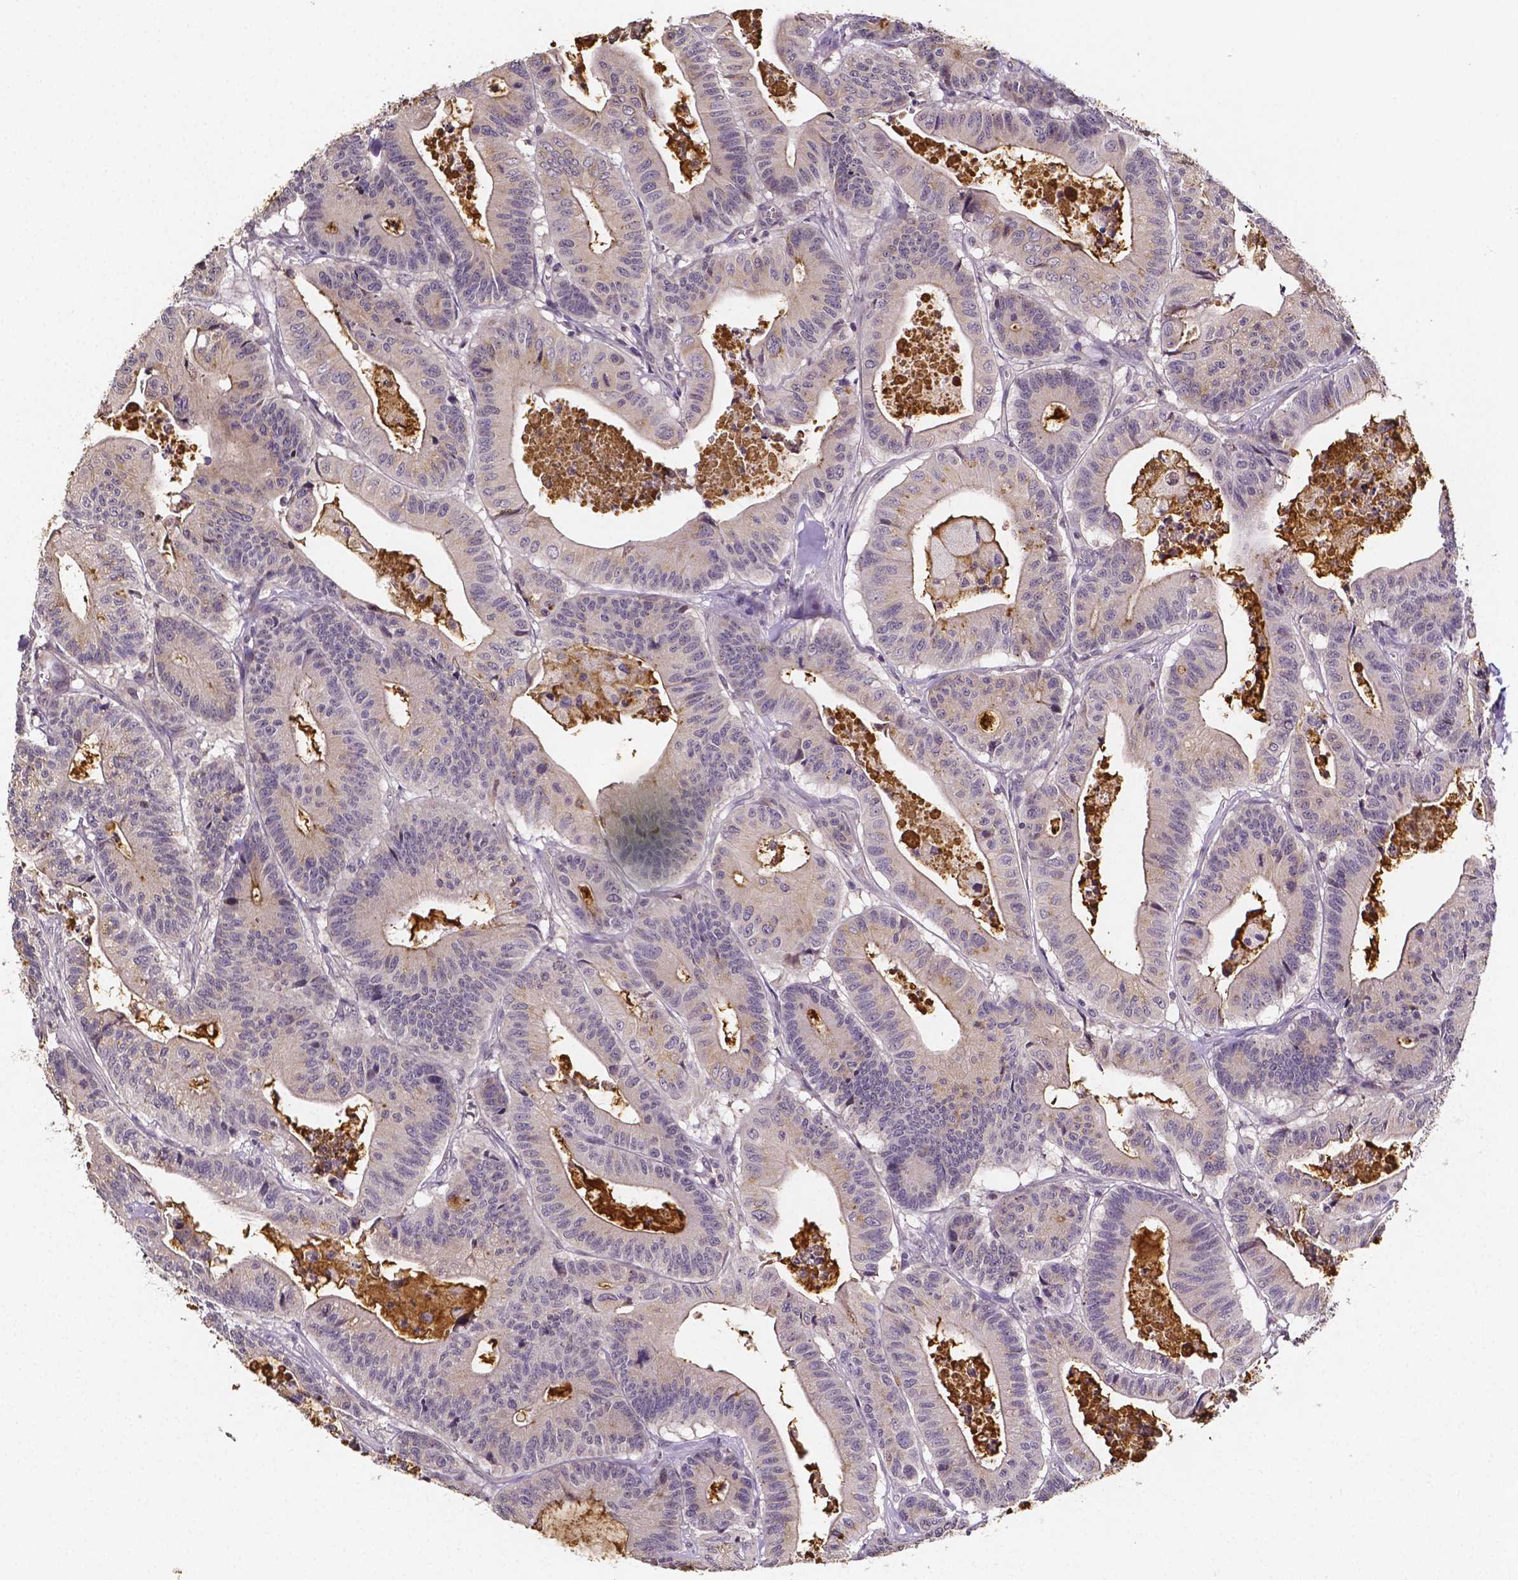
{"staining": {"intensity": "weak", "quantity": "<25%", "location": "cytoplasmic/membranous"}, "tissue": "colorectal cancer", "cell_type": "Tumor cells", "image_type": "cancer", "snomed": [{"axis": "morphology", "description": "Adenocarcinoma, NOS"}, {"axis": "topography", "description": "Colon"}], "caption": "This image is of adenocarcinoma (colorectal) stained with immunohistochemistry to label a protein in brown with the nuclei are counter-stained blue. There is no expression in tumor cells. The staining is performed using DAB brown chromogen with nuclei counter-stained in using hematoxylin.", "gene": "NRGN", "patient": {"sex": "female", "age": 84}}